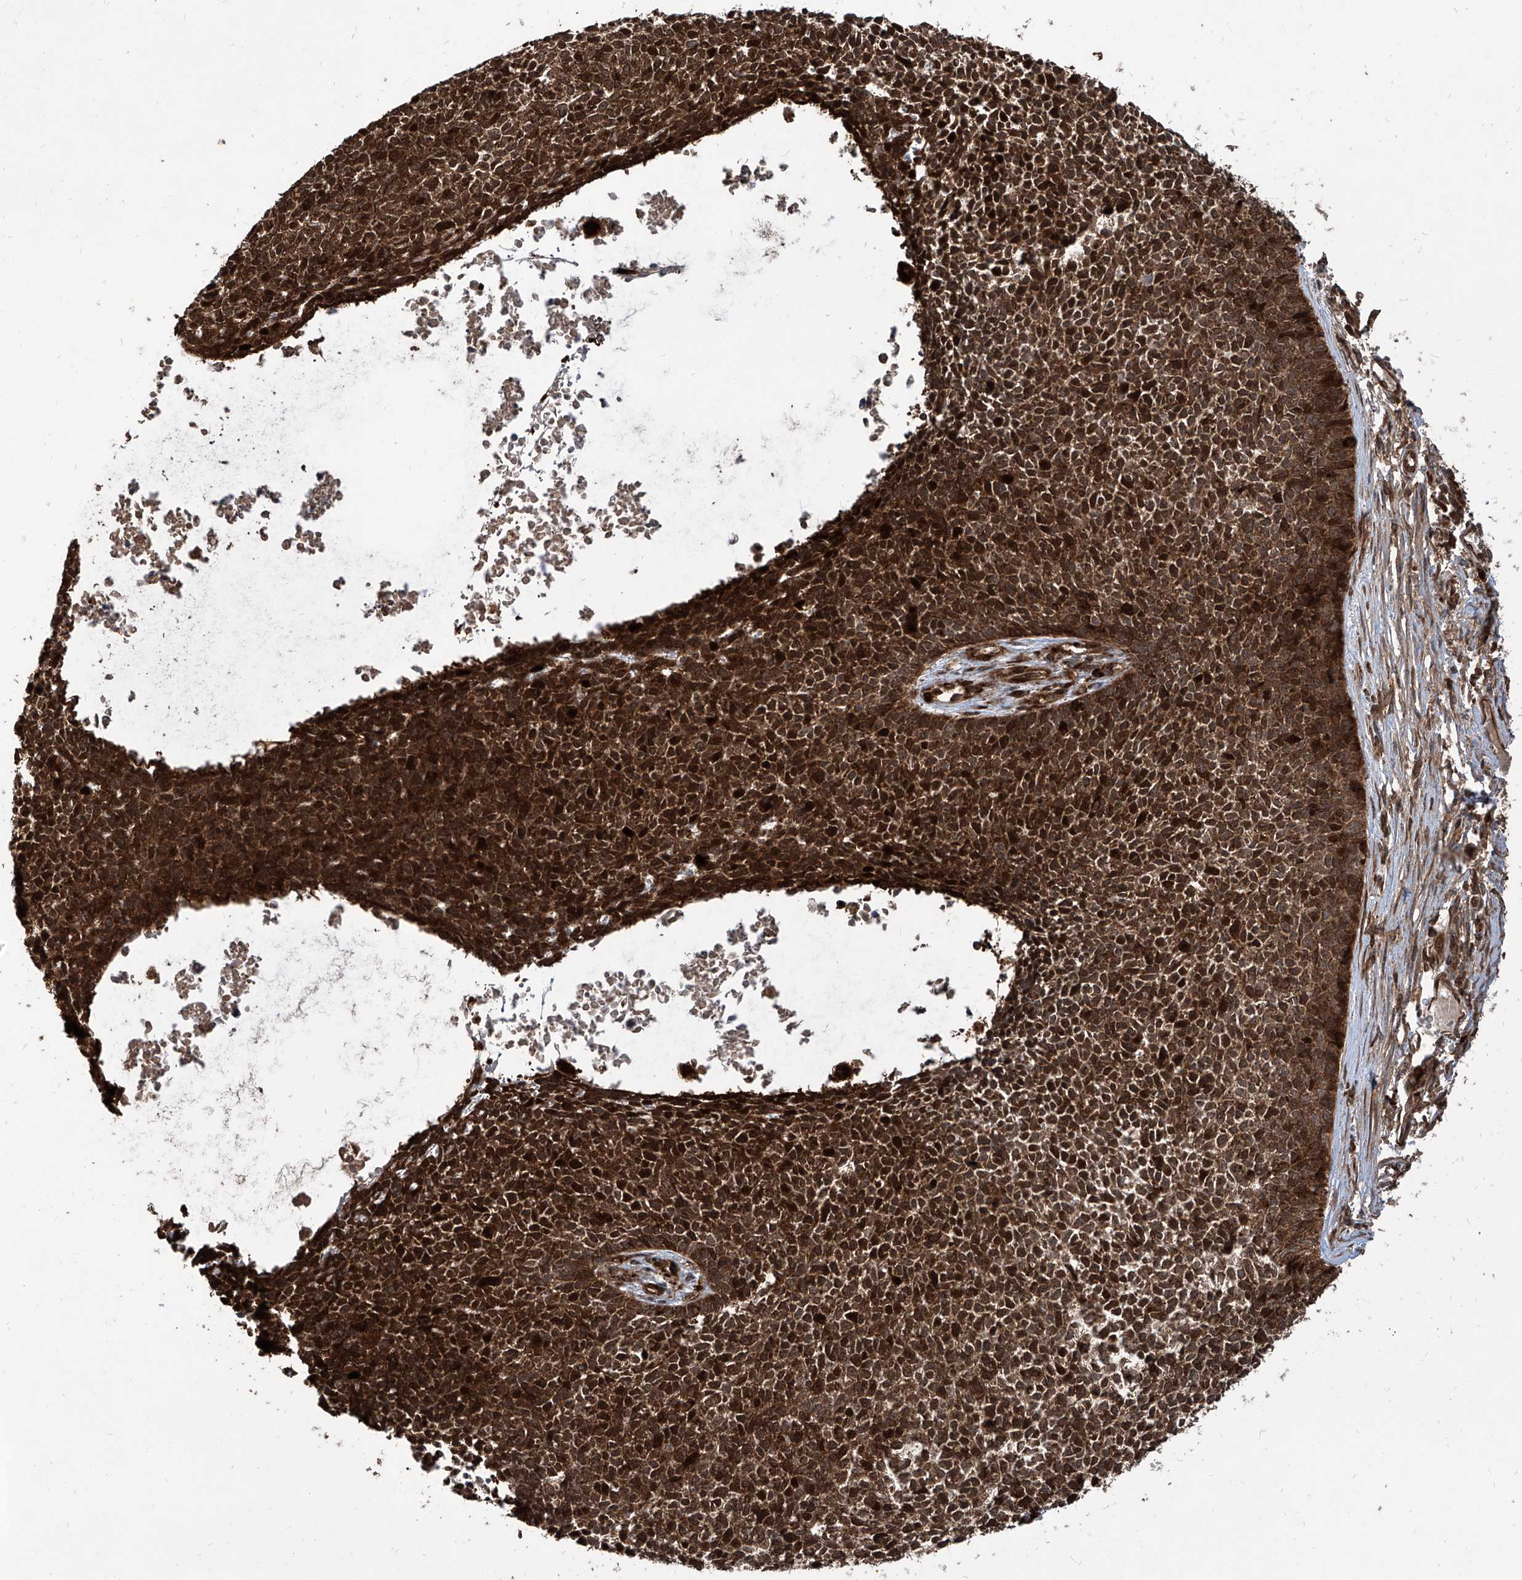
{"staining": {"intensity": "strong", "quantity": ">75%", "location": "cytoplasmic/membranous,nuclear"}, "tissue": "skin cancer", "cell_type": "Tumor cells", "image_type": "cancer", "snomed": [{"axis": "morphology", "description": "Basal cell carcinoma"}, {"axis": "topography", "description": "Skin"}], "caption": "This image reveals IHC staining of human skin basal cell carcinoma, with high strong cytoplasmic/membranous and nuclear positivity in about >75% of tumor cells.", "gene": "MAGED2", "patient": {"sex": "female", "age": 84}}